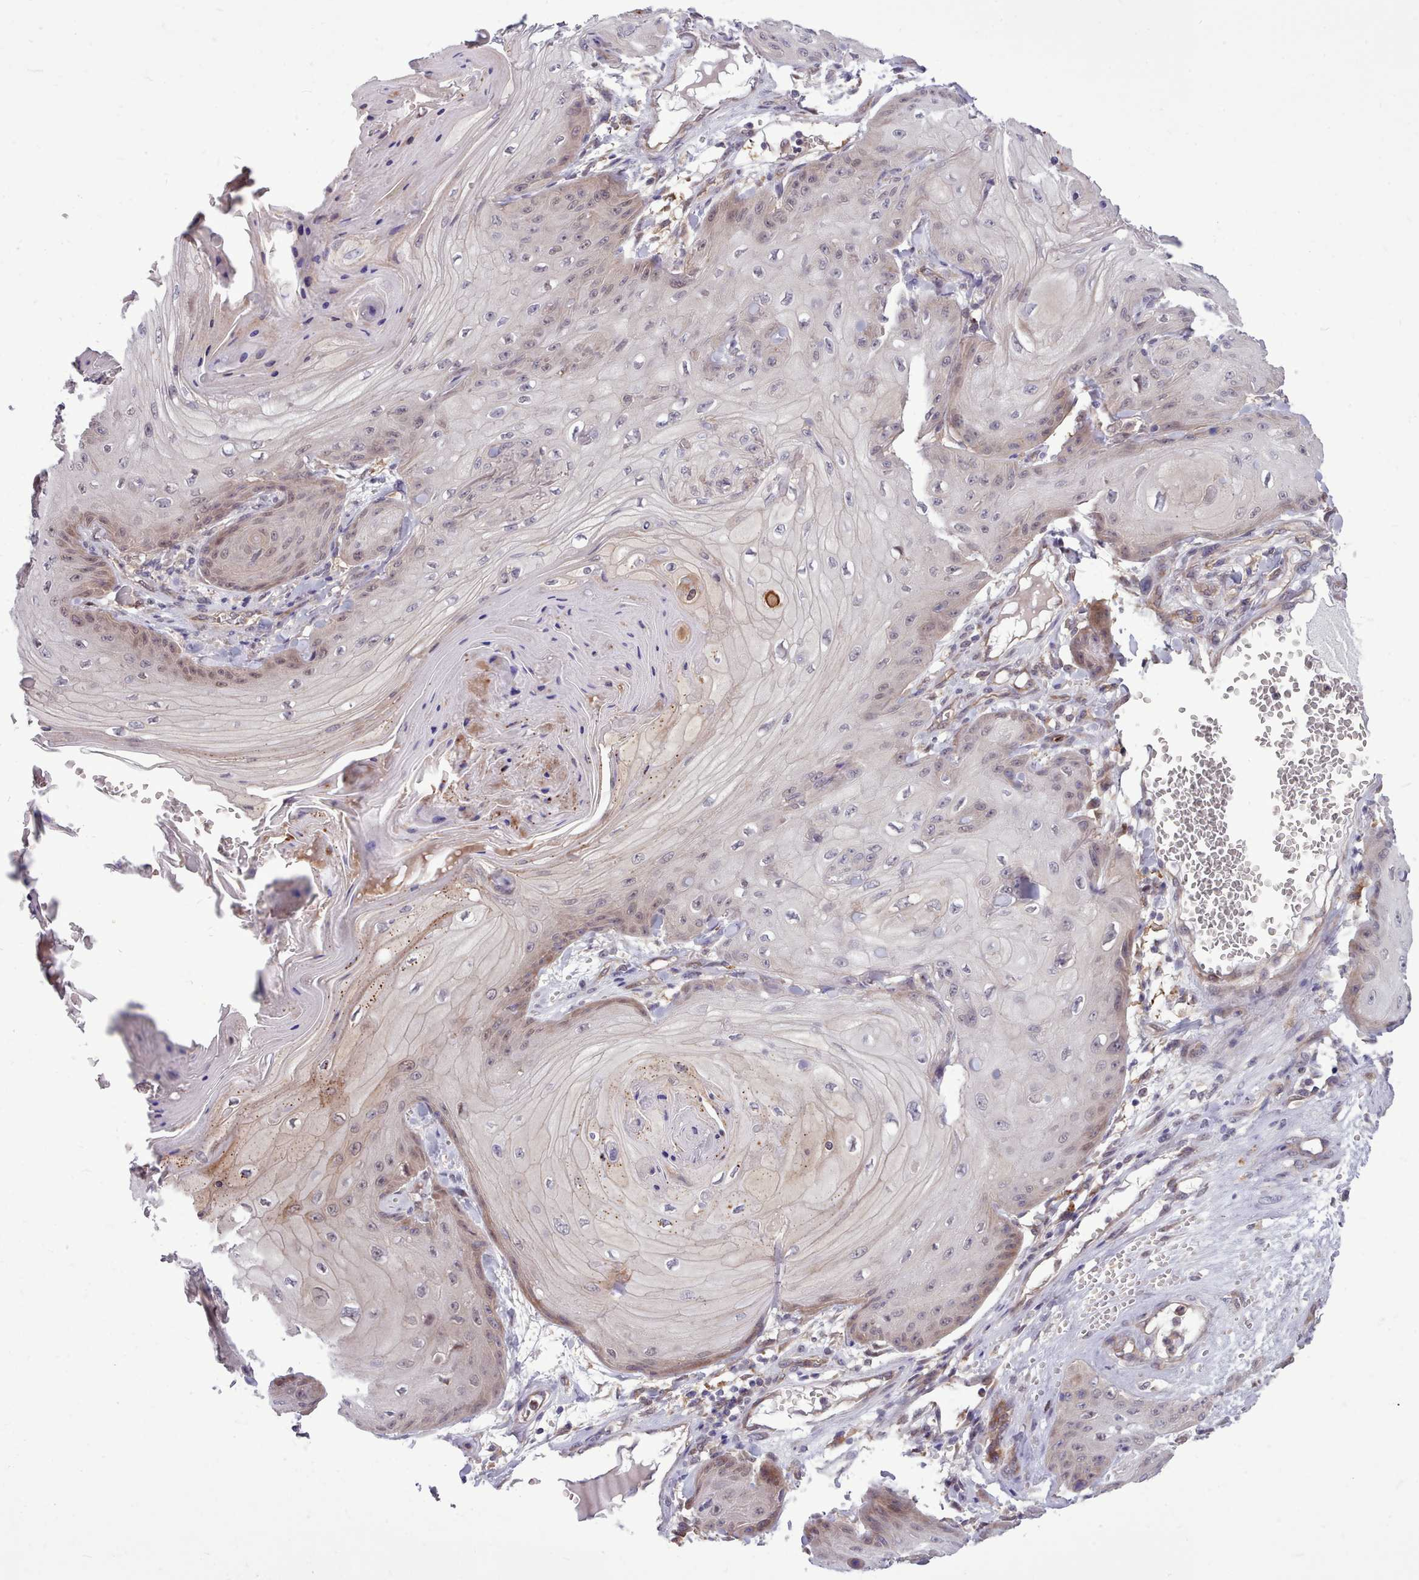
{"staining": {"intensity": "negative", "quantity": "none", "location": "none"}, "tissue": "skin cancer", "cell_type": "Tumor cells", "image_type": "cancer", "snomed": [{"axis": "morphology", "description": "Squamous cell carcinoma, NOS"}, {"axis": "topography", "description": "Skin"}], "caption": "A micrograph of skin squamous cell carcinoma stained for a protein exhibits no brown staining in tumor cells.", "gene": "AHCY", "patient": {"sex": "male", "age": 74}}